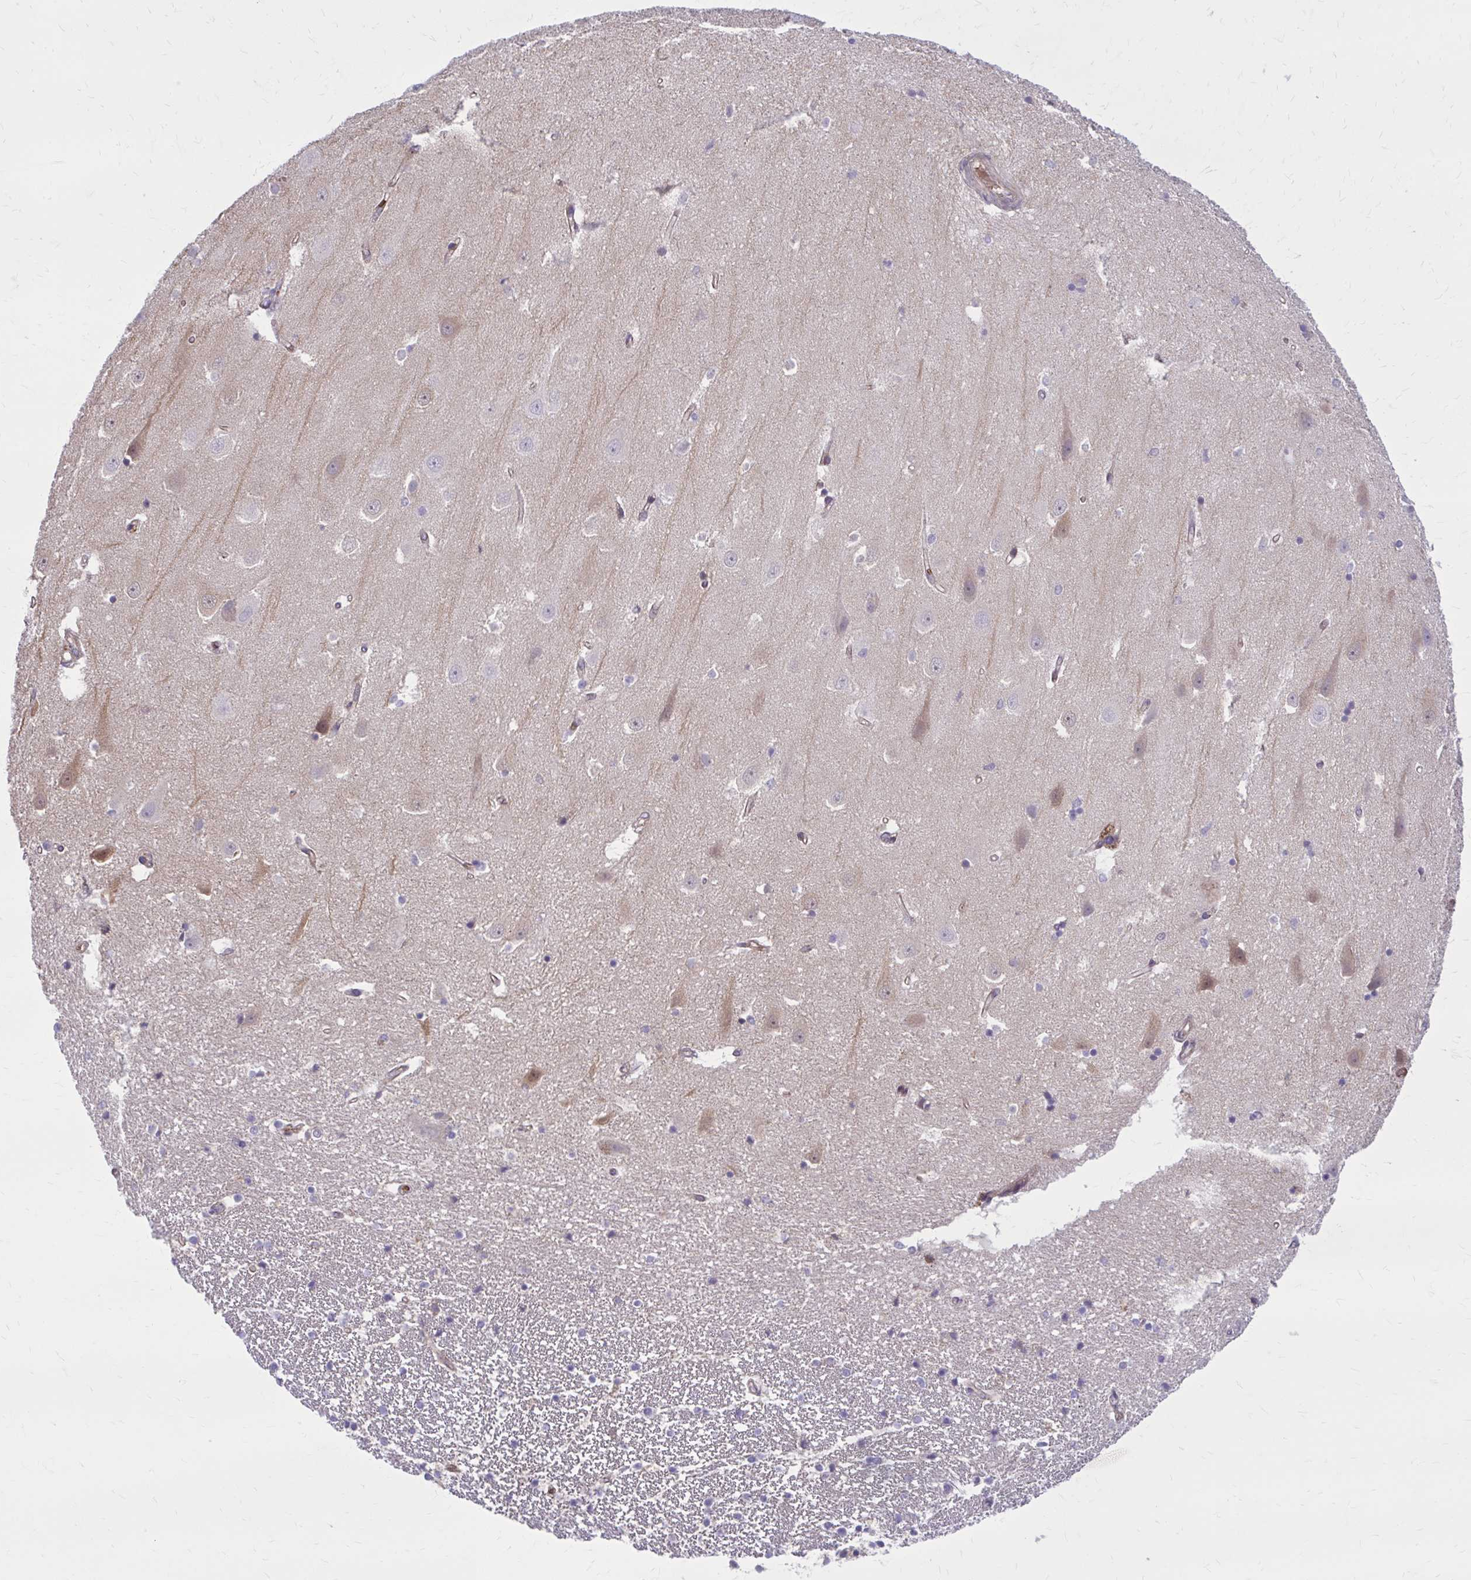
{"staining": {"intensity": "moderate", "quantity": "<25%", "location": "cytoplasmic/membranous"}, "tissue": "hippocampus", "cell_type": "Glial cells", "image_type": "normal", "snomed": [{"axis": "morphology", "description": "Normal tissue, NOS"}, {"axis": "topography", "description": "Hippocampus"}], "caption": "Protein analysis of benign hippocampus exhibits moderate cytoplasmic/membranous expression in approximately <25% of glial cells. (DAB (3,3'-diaminobenzidine) IHC with brightfield microscopy, high magnification).", "gene": "SNF8", "patient": {"sex": "male", "age": 63}}